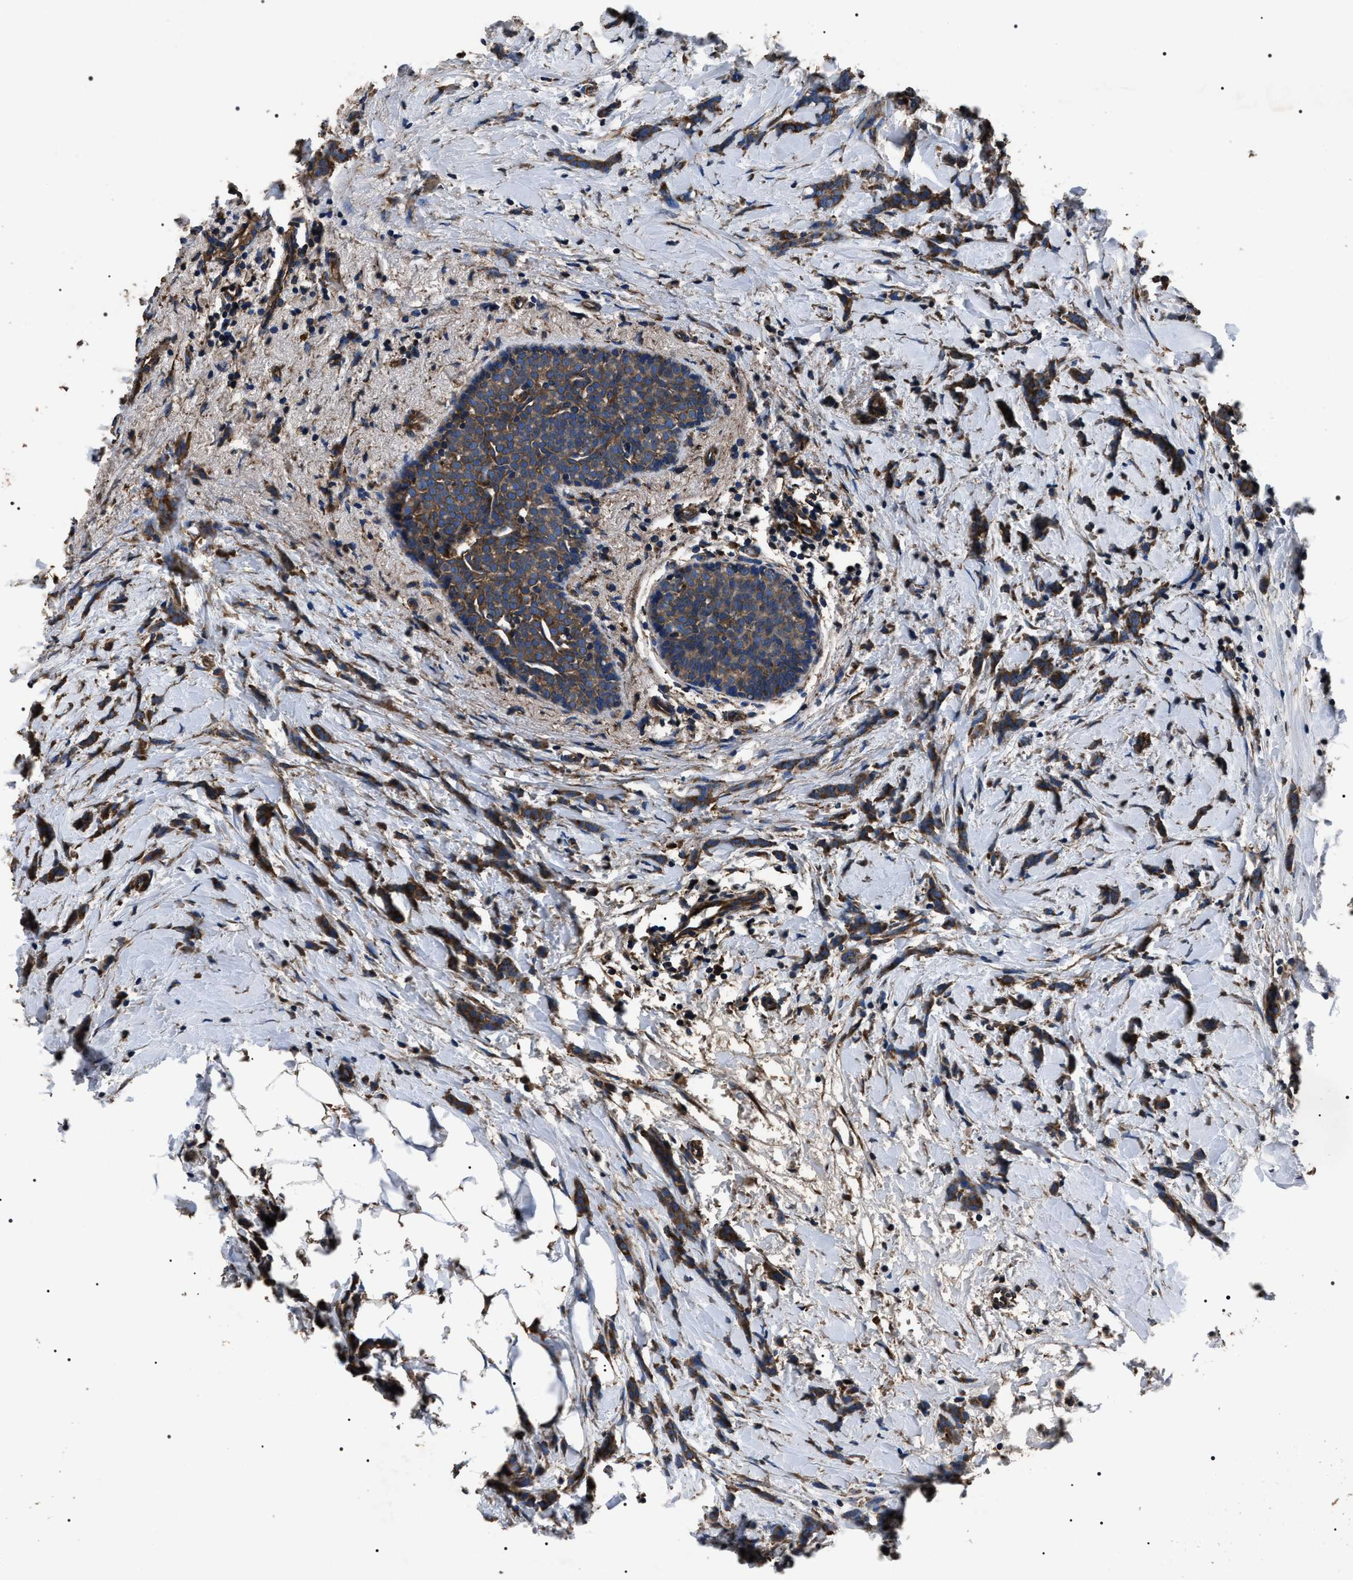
{"staining": {"intensity": "strong", "quantity": ">75%", "location": "cytoplasmic/membranous"}, "tissue": "breast cancer", "cell_type": "Tumor cells", "image_type": "cancer", "snomed": [{"axis": "morphology", "description": "Lobular carcinoma, in situ"}, {"axis": "morphology", "description": "Lobular carcinoma"}, {"axis": "topography", "description": "Breast"}], "caption": "The micrograph displays immunohistochemical staining of breast lobular carcinoma. There is strong cytoplasmic/membranous staining is seen in about >75% of tumor cells.", "gene": "HSCB", "patient": {"sex": "female", "age": 41}}